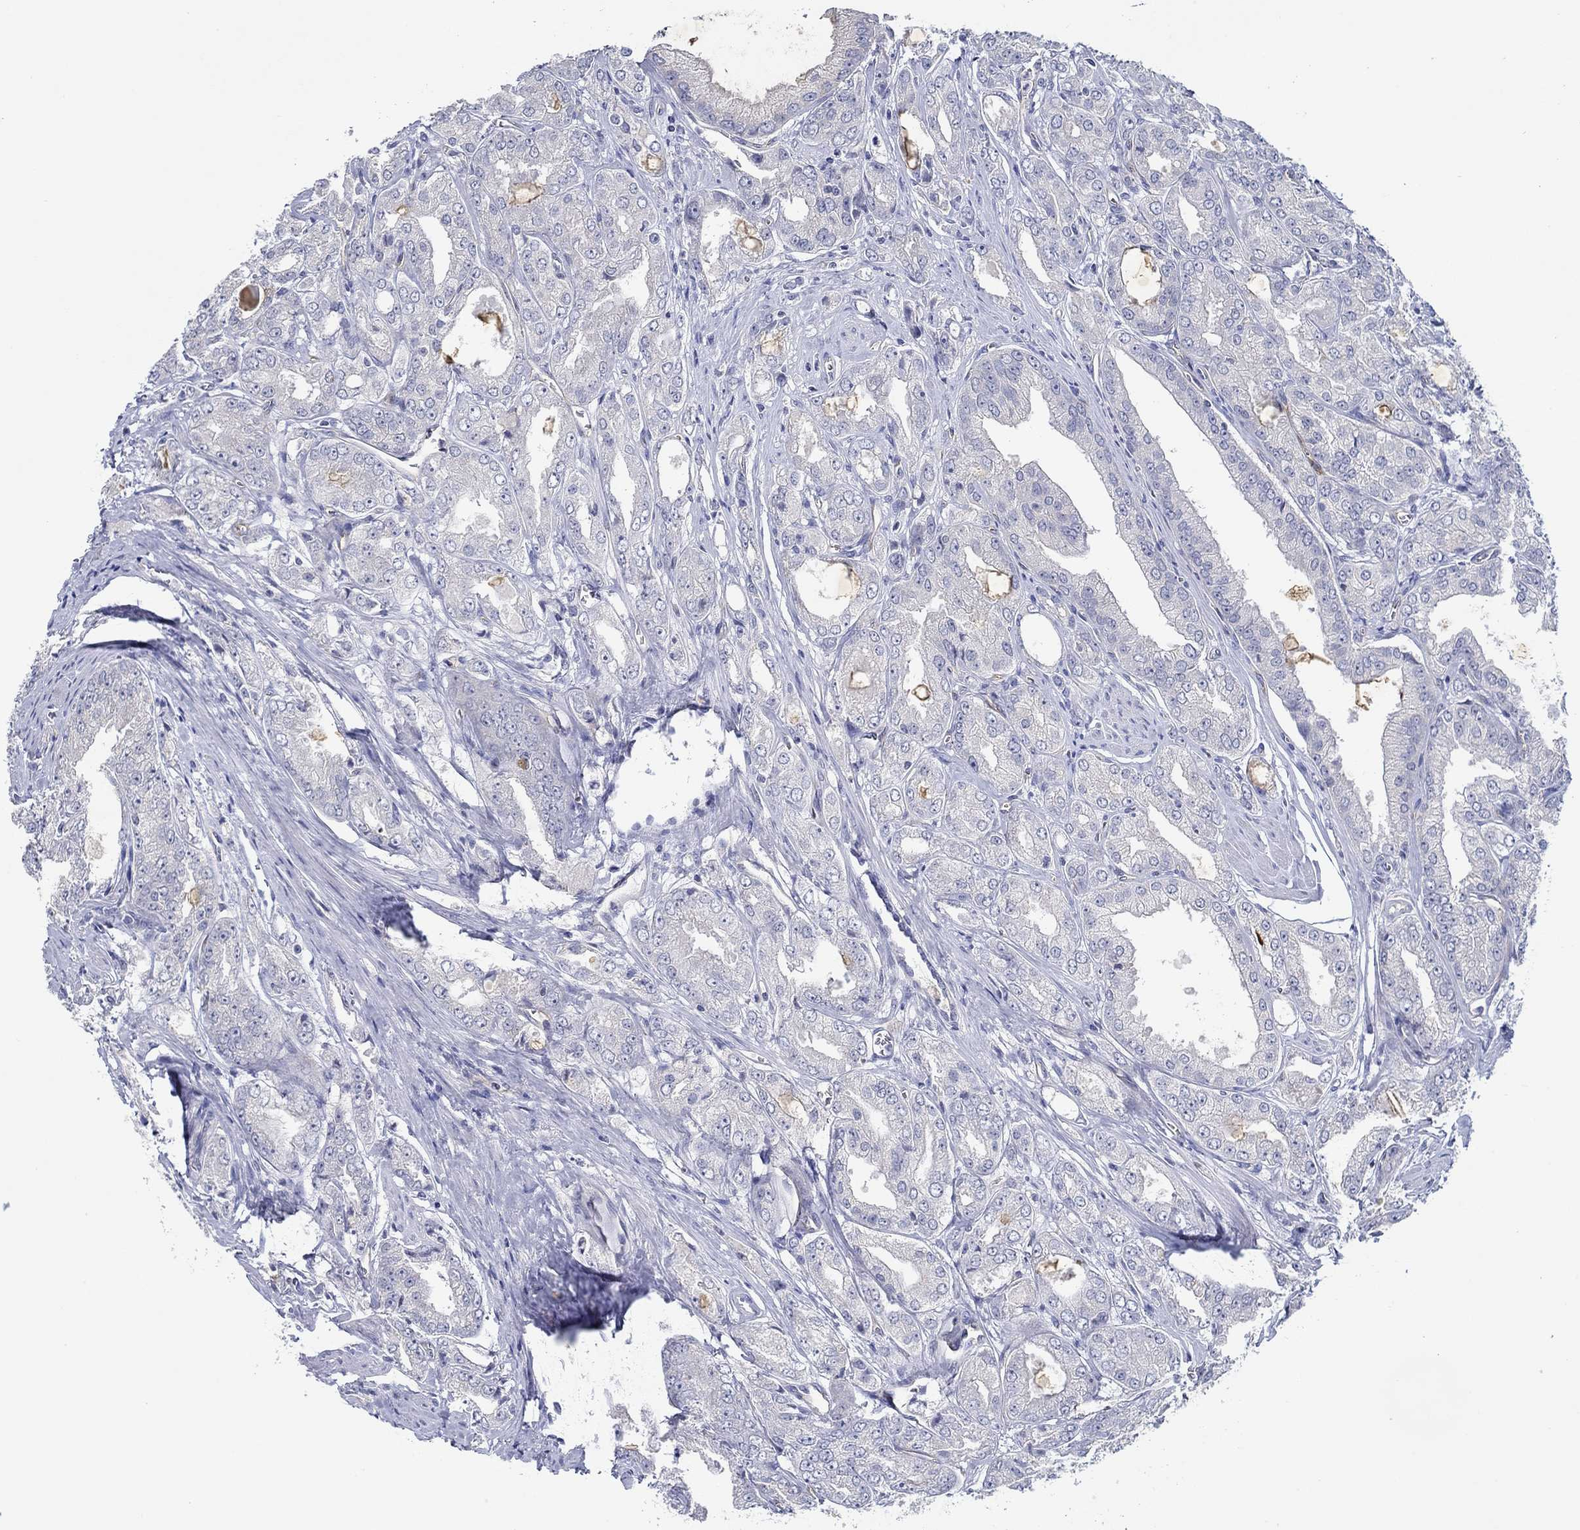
{"staining": {"intensity": "negative", "quantity": "none", "location": "none"}, "tissue": "prostate cancer", "cell_type": "Tumor cells", "image_type": "cancer", "snomed": [{"axis": "morphology", "description": "Adenocarcinoma, NOS"}, {"axis": "morphology", "description": "Adenocarcinoma, High grade"}, {"axis": "topography", "description": "Prostate"}], "caption": "This image is of adenocarcinoma (high-grade) (prostate) stained with immunohistochemistry to label a protein in brown with the nuclei are counter-stained blue. There is no positivity in tumor cells.", "gene": "GJA5", "patient": {"sex": "male", "age": 70}}